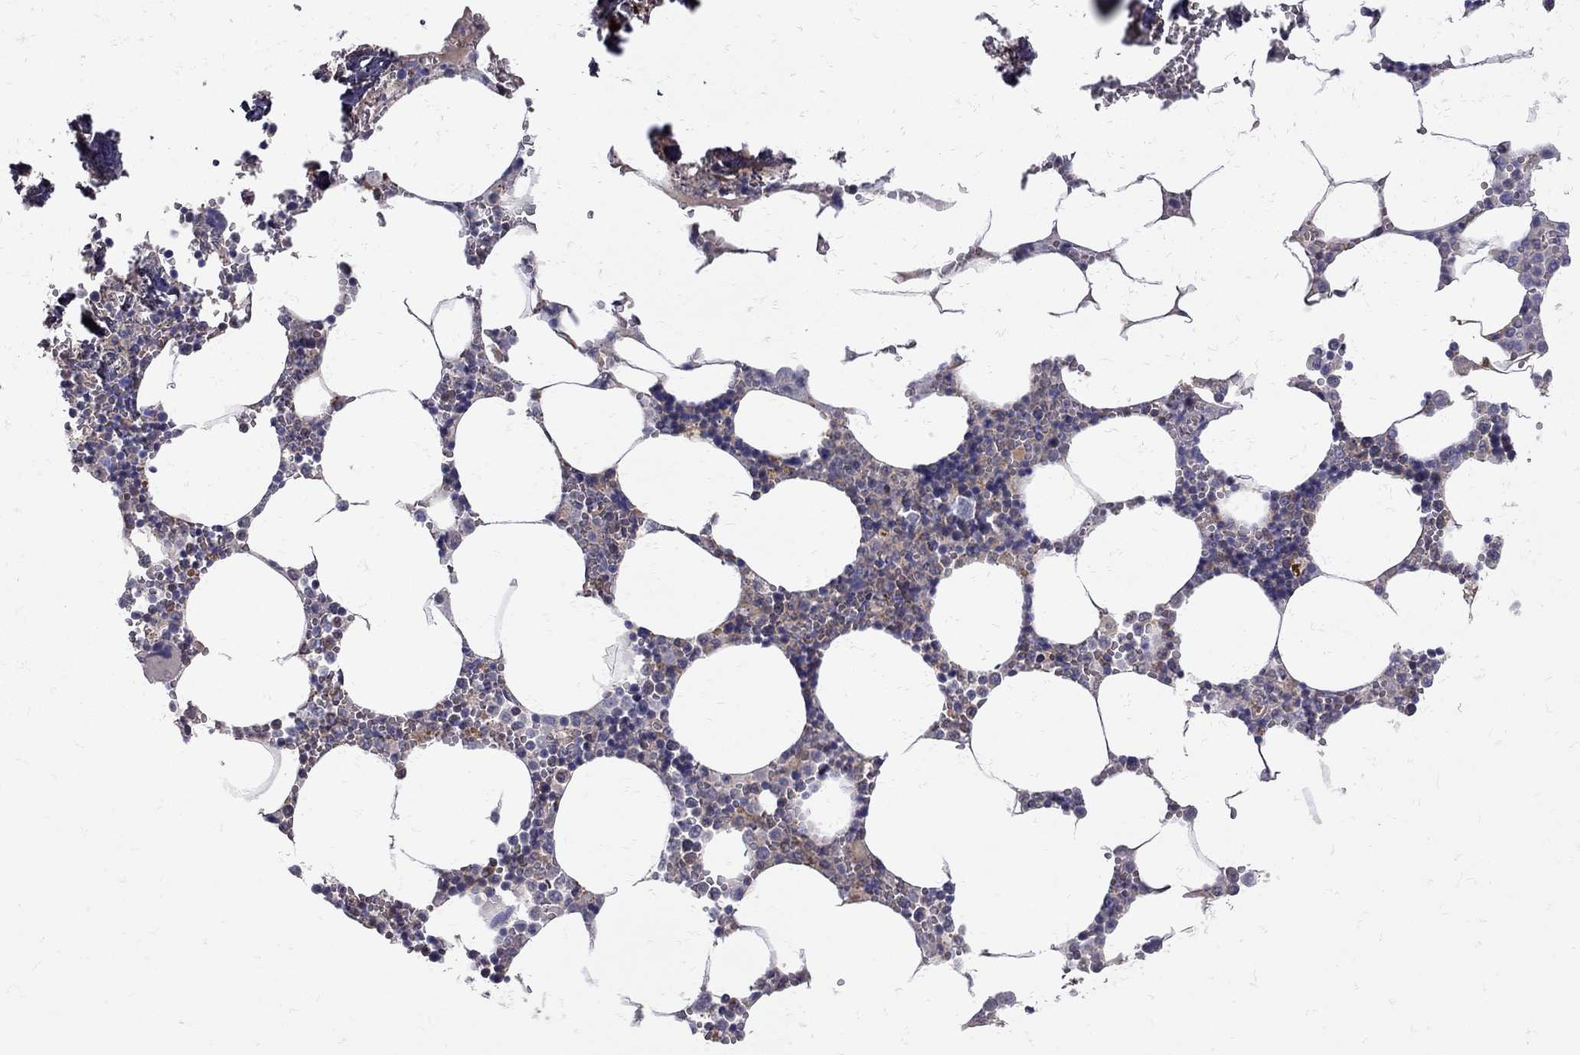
{"staining": {"intensity": "weak", "quantity": "<25%", "location": "cytoplasmic/membranous"}, "tissue": "bone marrow", "cell_type": "Hematopoietic cells", "image_type": "normal", "snomed": [{"axis": "morphology", "description": "Normal tissue, NOS"}, {"axis": "topography", "description": "Bone marrow"}], "caption": "IHC of normal bone marrow shows no expression in hematopoietic cells.", "gene": "EIF4E3", "patient": {"sex": "male", "age": 54}}